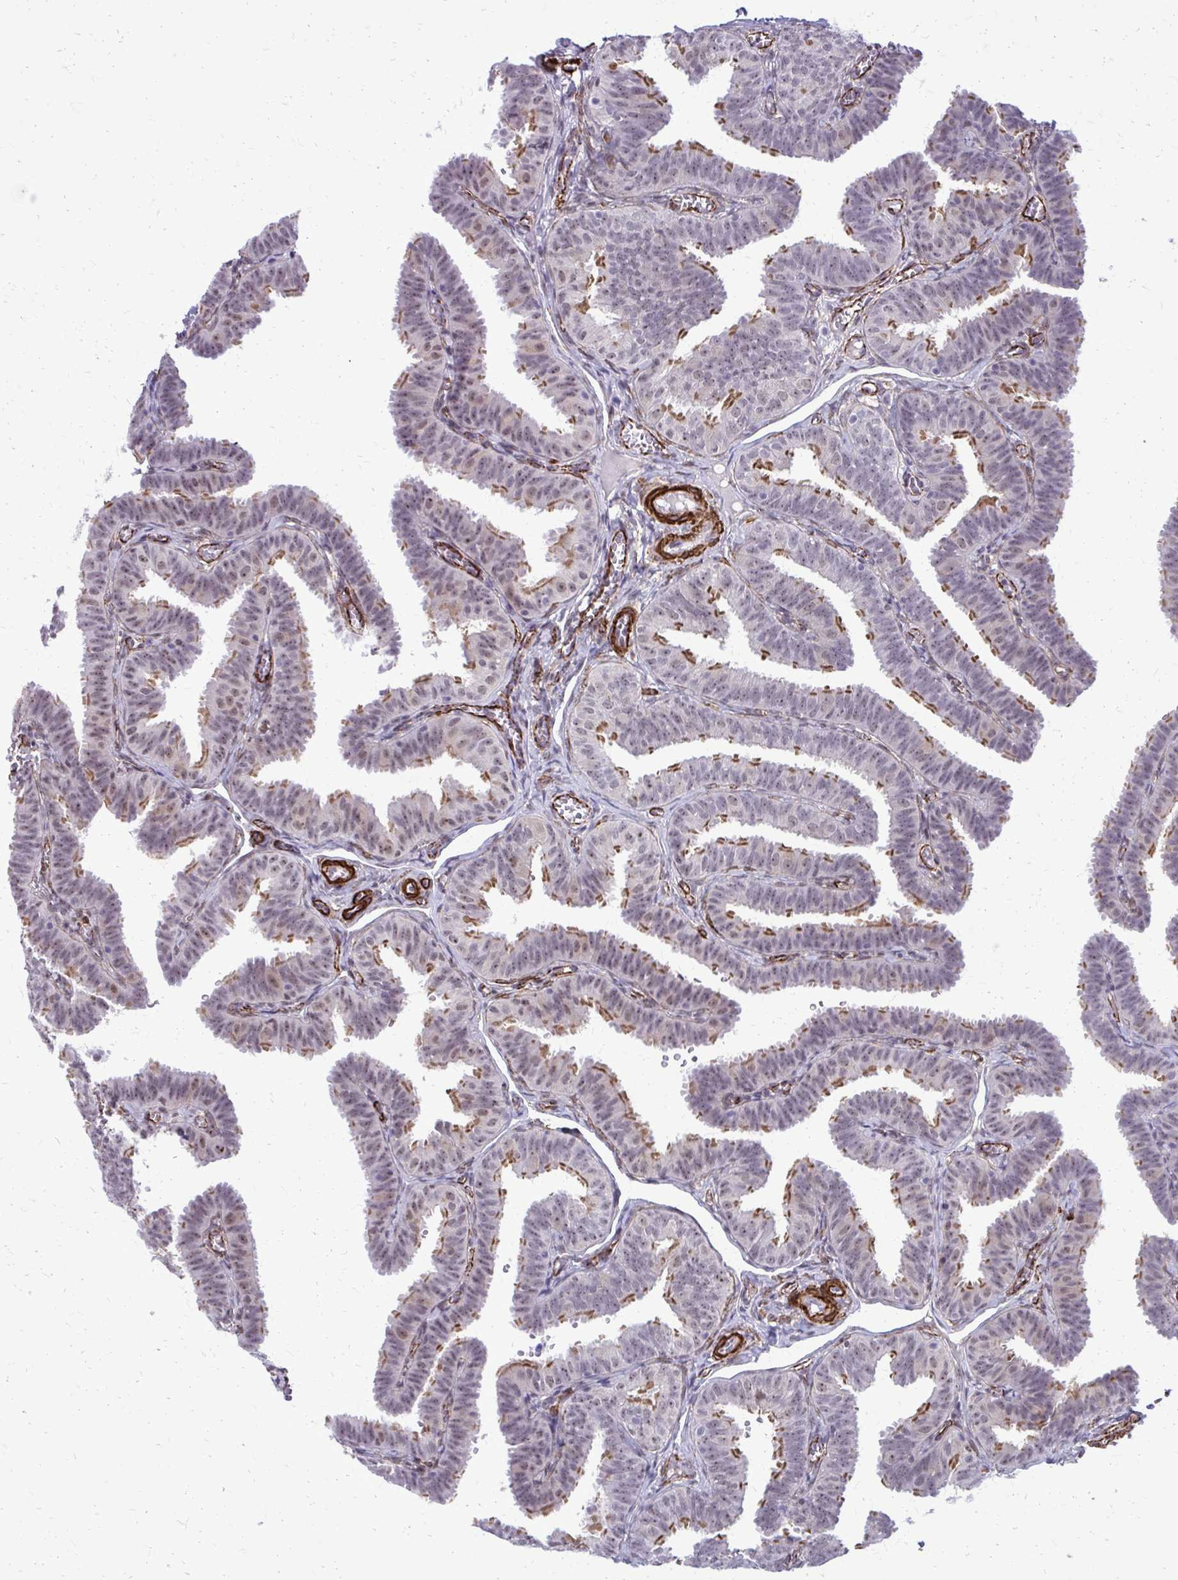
{"staining": {"intensity": "strong", "quantity": "<25%", "location": "cytoplasmic/membranous"}, "tissue": "fallopian tube", "cell_type": "Glandular cells", "image_type": "normal", "snomed": [{"axis": "morphology", "description": "Normal tissue, NOS"}, {"axis": "topography", "description": "Fallopian tube"}], "caption": "DAB (3,3'-diaminobenzidine) immunohistochemical staining of benign human fallopian tube demonstrates strong cytoplasmic/membranous protein staining in about <25% of glandular cells.", "gene": "NRBF2", "patient": {"sex": "female", "age": 25}}